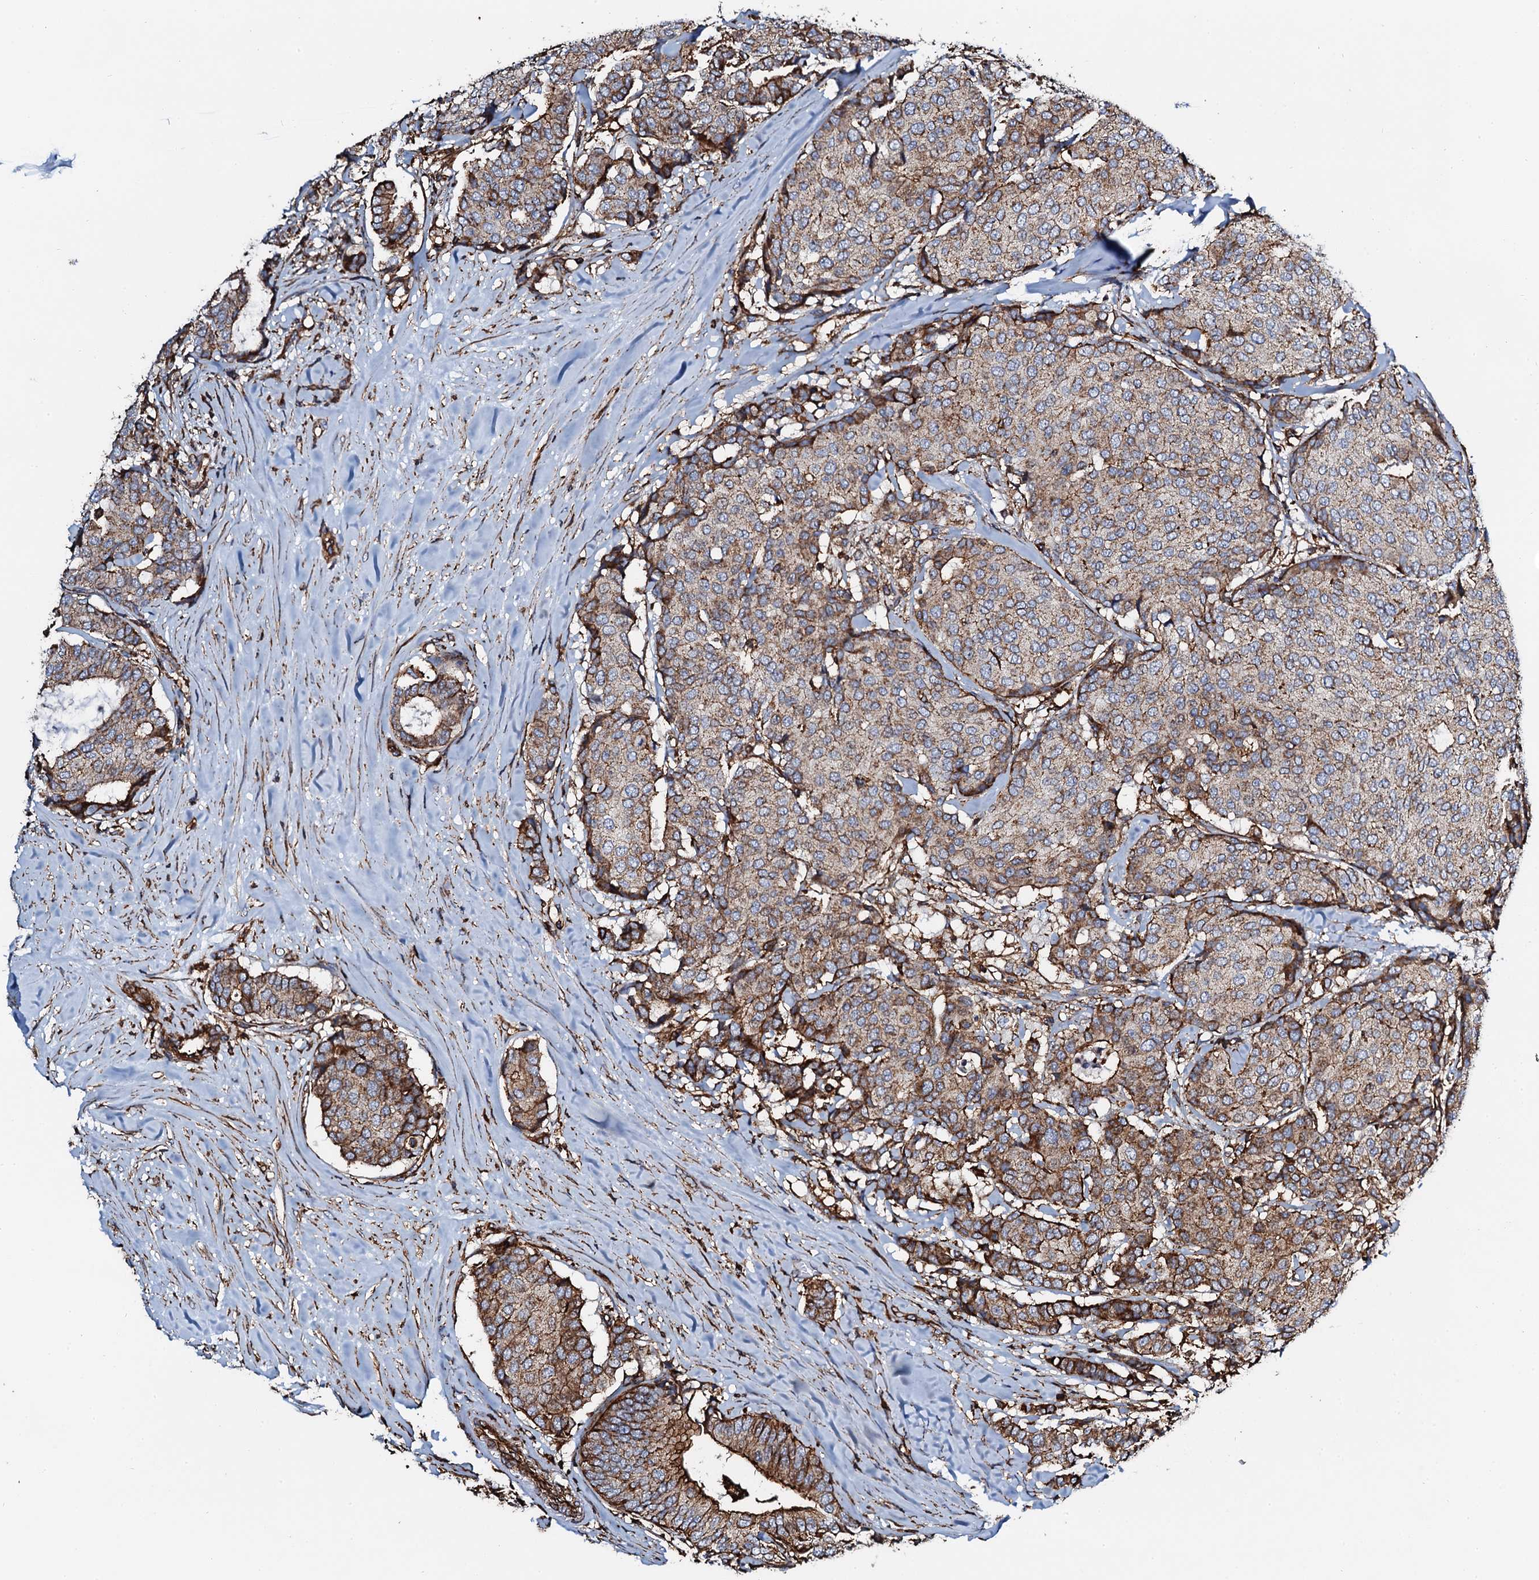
{"staining": {"intensity": "moderate", "quantity": ">75%", "location": "cytoplasmic/membranous"}, "tissue": "breast cancer", "cell_type": "Tumor cells", "image_type": "cancer", "snomed": [{"axis": "morphology", "description": "Duct carcinoma"}, {"axis": "topography", "description": "Breast"}], "caption": "Tumor cells show moderate cytoplasmic/membranous positivity in approximately >75% of cells in breast cancer. (brown staining indicates protein expression, while blue staining denotes nuclei).", "gene": "INTS10", "patient": {"sex": "female", "age": 75}}